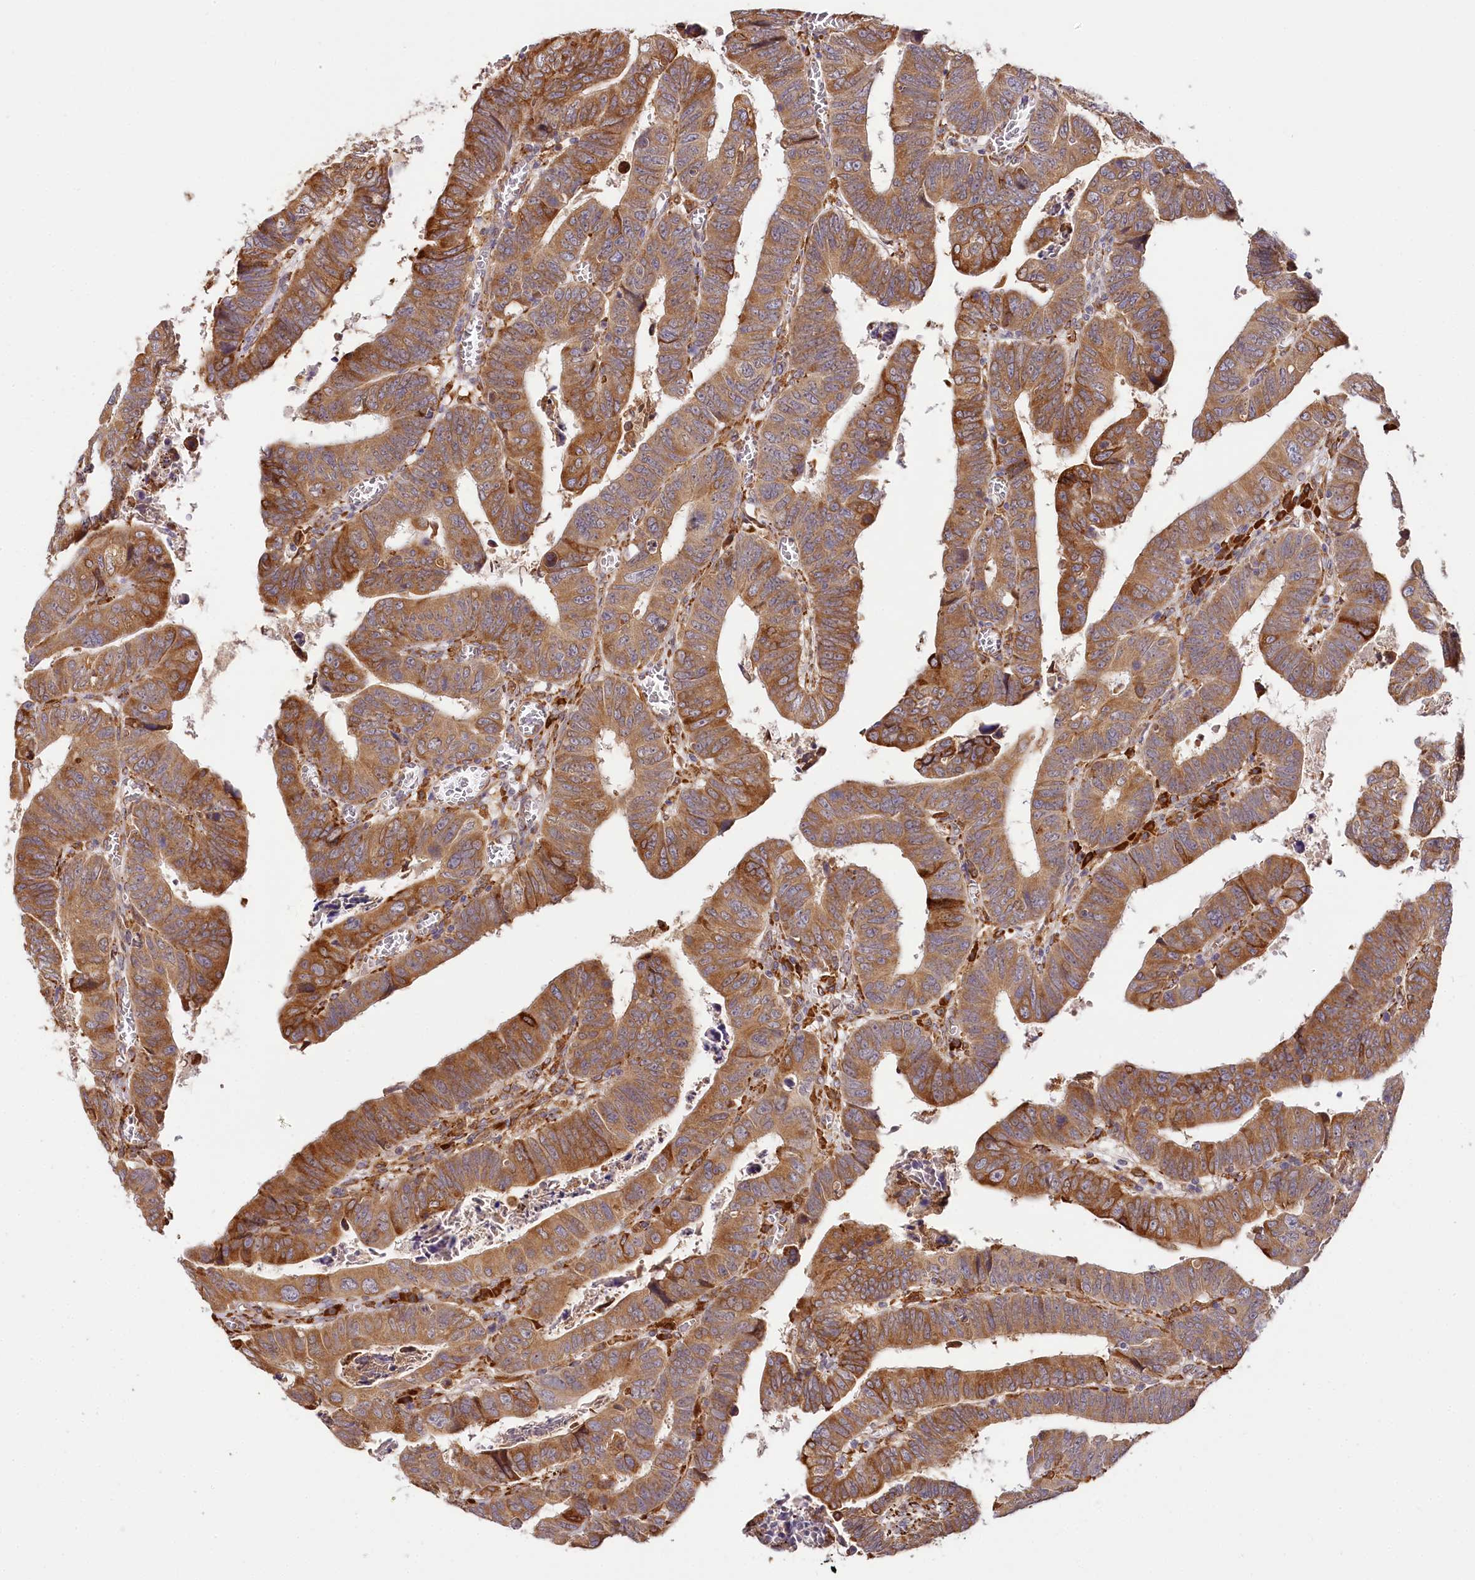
{"staining": {"intensity": "strong", "quantity": ">75%", "location": "cytoplasmic/membranous"}, "tissue": "colorectal cancer", "cell_type": "Tumor cells", "image_type": "cancer", "snomed": [{"axis": "morphology", "description": "Normal tissue, NOS"}, {"axis": "morphology", "description": "Adenocarcinoma, NOS"}, {"axis": "topography", "description": "Rectum"}], "caption": "High-magnification brightfield microscopy of colorectal adenocarcinoma stained with DAB (3,3'-diaminobenzidine) (brown) and counterstained with hematoxylin (blue). tumor cells exhibit strong cytoplasmic/membranous expression is identified in about>75% of cells. (Brightfield microscopy of DAB IHC at high magnification).", "gene": "VEGFA", "patient": {"sex": "female", "age": 65}}